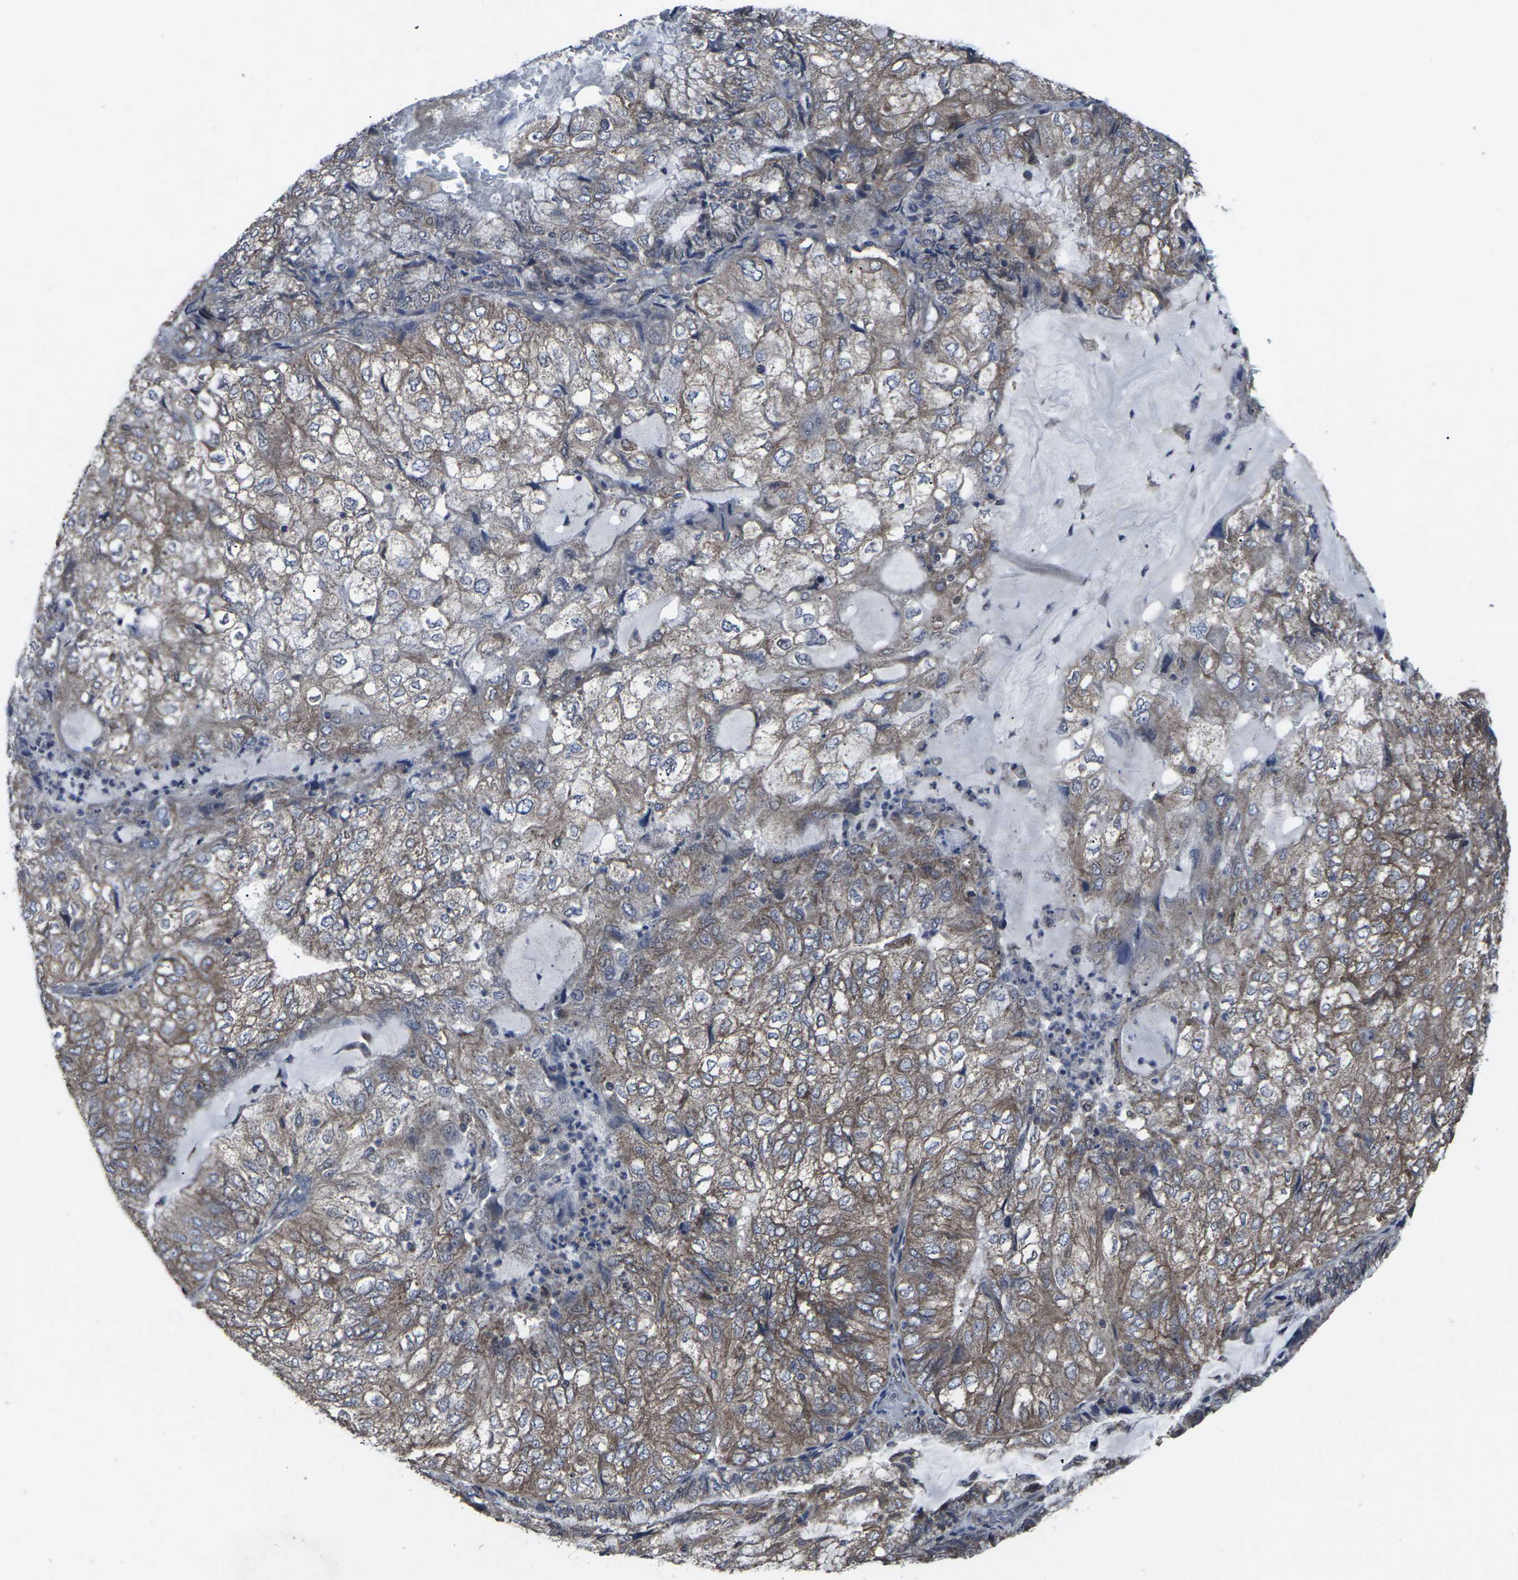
{"staining": {"intensity": "moderate", "quantity": ">75%", "location": "cytoplasmic/membranous"}, "tissue": "endometrial cancer", "cell_type": "Tumor cells", "image_type": "cancer", "snomed": [{"axis": "morphology", "description": "Adenocarcinoma, NOS"}, {"axis": "topography", "description": "Endometrium"}], "caption": "Tumor cells show moderate cytoplasmic/membranous expression in about >75% of cells in endometrial cancer (adenocarcinoma).", "gene": "MAPKAPK2", "patient": {"sex": "female", "age": 81}}